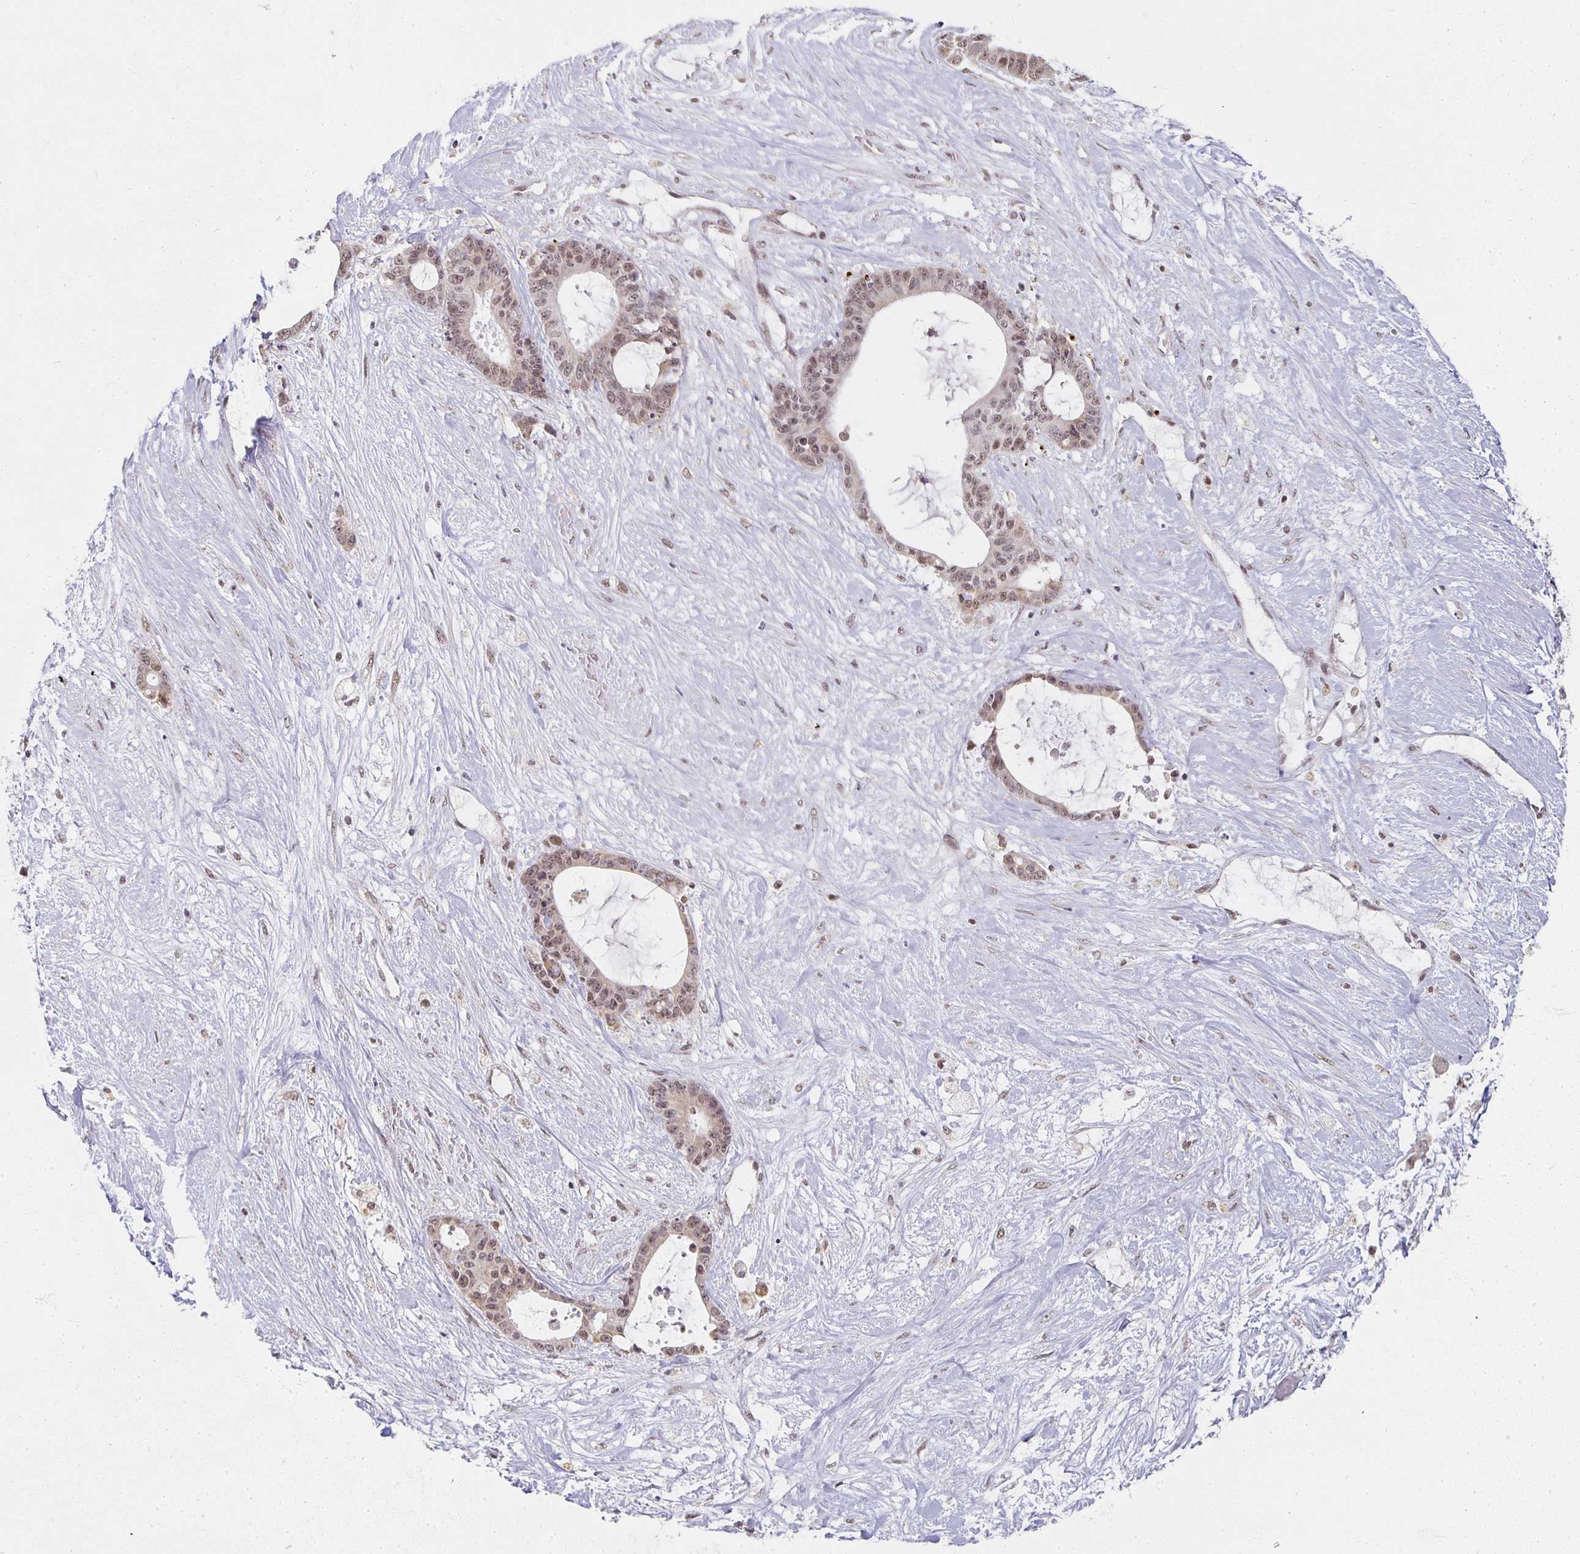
{"staining": {"intensity": "weak", "quantity": ">75%", "location": "nuclear"}, "tissue": "liver cancer", "cell_type": "Tumor cells", "image_type": "cancer", "snomed": [{"axis": "morphology", "description": "Normal tissue, NOS"}, {"axis": "morphology", "description": "Cholangiocarcinoma"}, {"axis": "topography", "description": "Liver"}, {"axis": "topography", "description": "Peripheral nerve tissue"}], "caption": "DAB (3,3'-diaminobenzidine) immunohistochemical staining of human liver cancer demonstrates weak nuclear protein expression in about >75% of tumor cells.", "gene": "SMARCA2", "patient": {"sex": "female", "age": 73}}